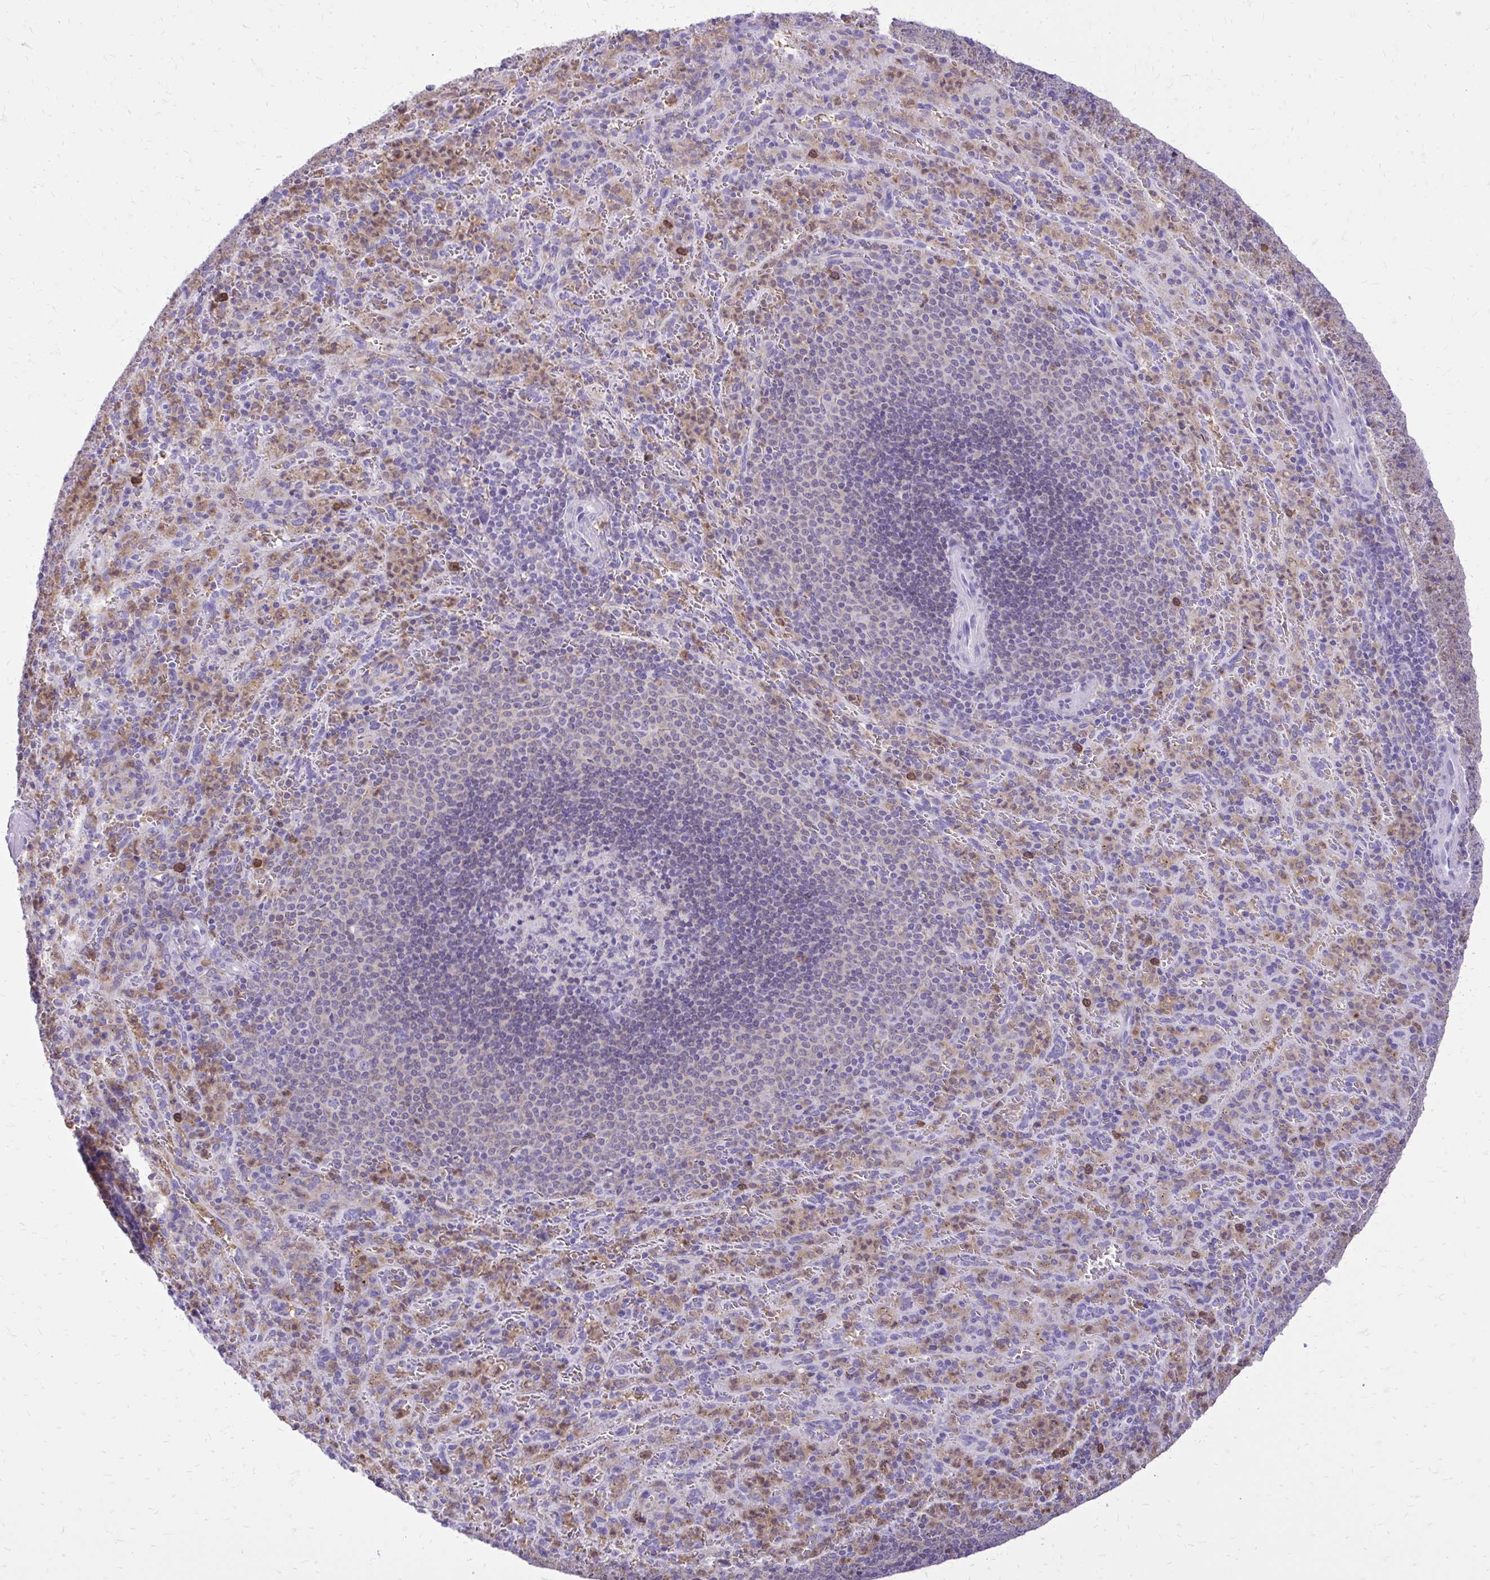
{"staining": {"intensity": "negative", "quantity": "none", "location": "none"}, "tissue": "spleen", "cell_type": "Cells in red pulp", "image_type": "normal", "snomed": [{"axis": "morphology", "description": "Normal tissue, NOS"}, {"axis": "topography", "description": "Spleen"}], "caption": "Immunohistochemical staining of normal spleen reveals no significant positivity in cells in red pulp. (DAB IHC, high magnification).", "gene": "CAT", "patient": {"sex": "male", "age": 57}}